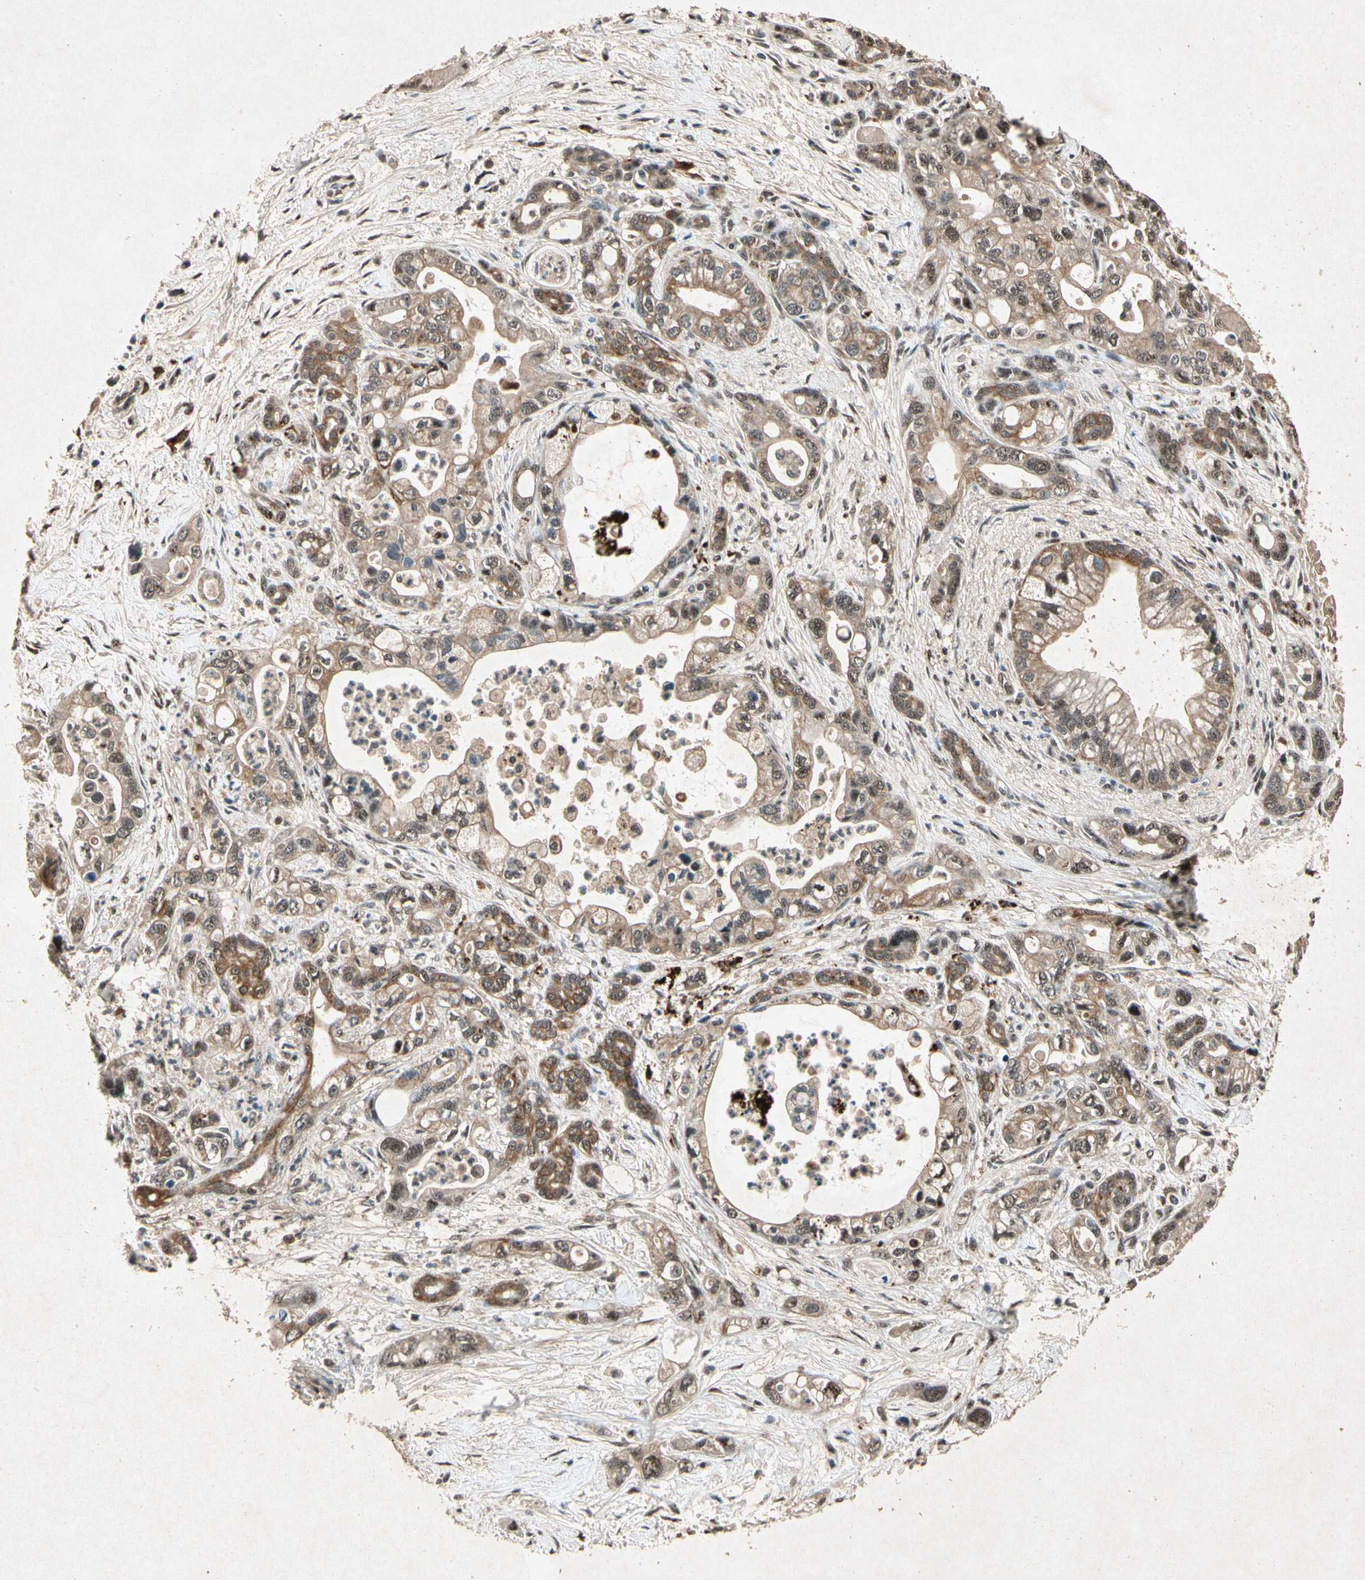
{"staining": {"intensity": "moderate", "quantity": "25%-75%", "location": "cytoplasmic/membranous,nuclear"}, "tissue": "pancreatic cancer", "cell_type": "Tumor cells", "image_type": "cancer", "snomed": [{"axis": "morphology", "description": "Adenocarcinoma, NOS"}, {"axis": "topography", "description": "Pancreas"}], "caption": "About 25%-75% of tumor cells in human adenocarcinoma (pancreatic) display moderate cytoplasmic/membranous and nuclear protein positivity as visualized by brown immunohistochemical staining.", "gene": "PML", "patient": {"sex": "male", "age": 70}}